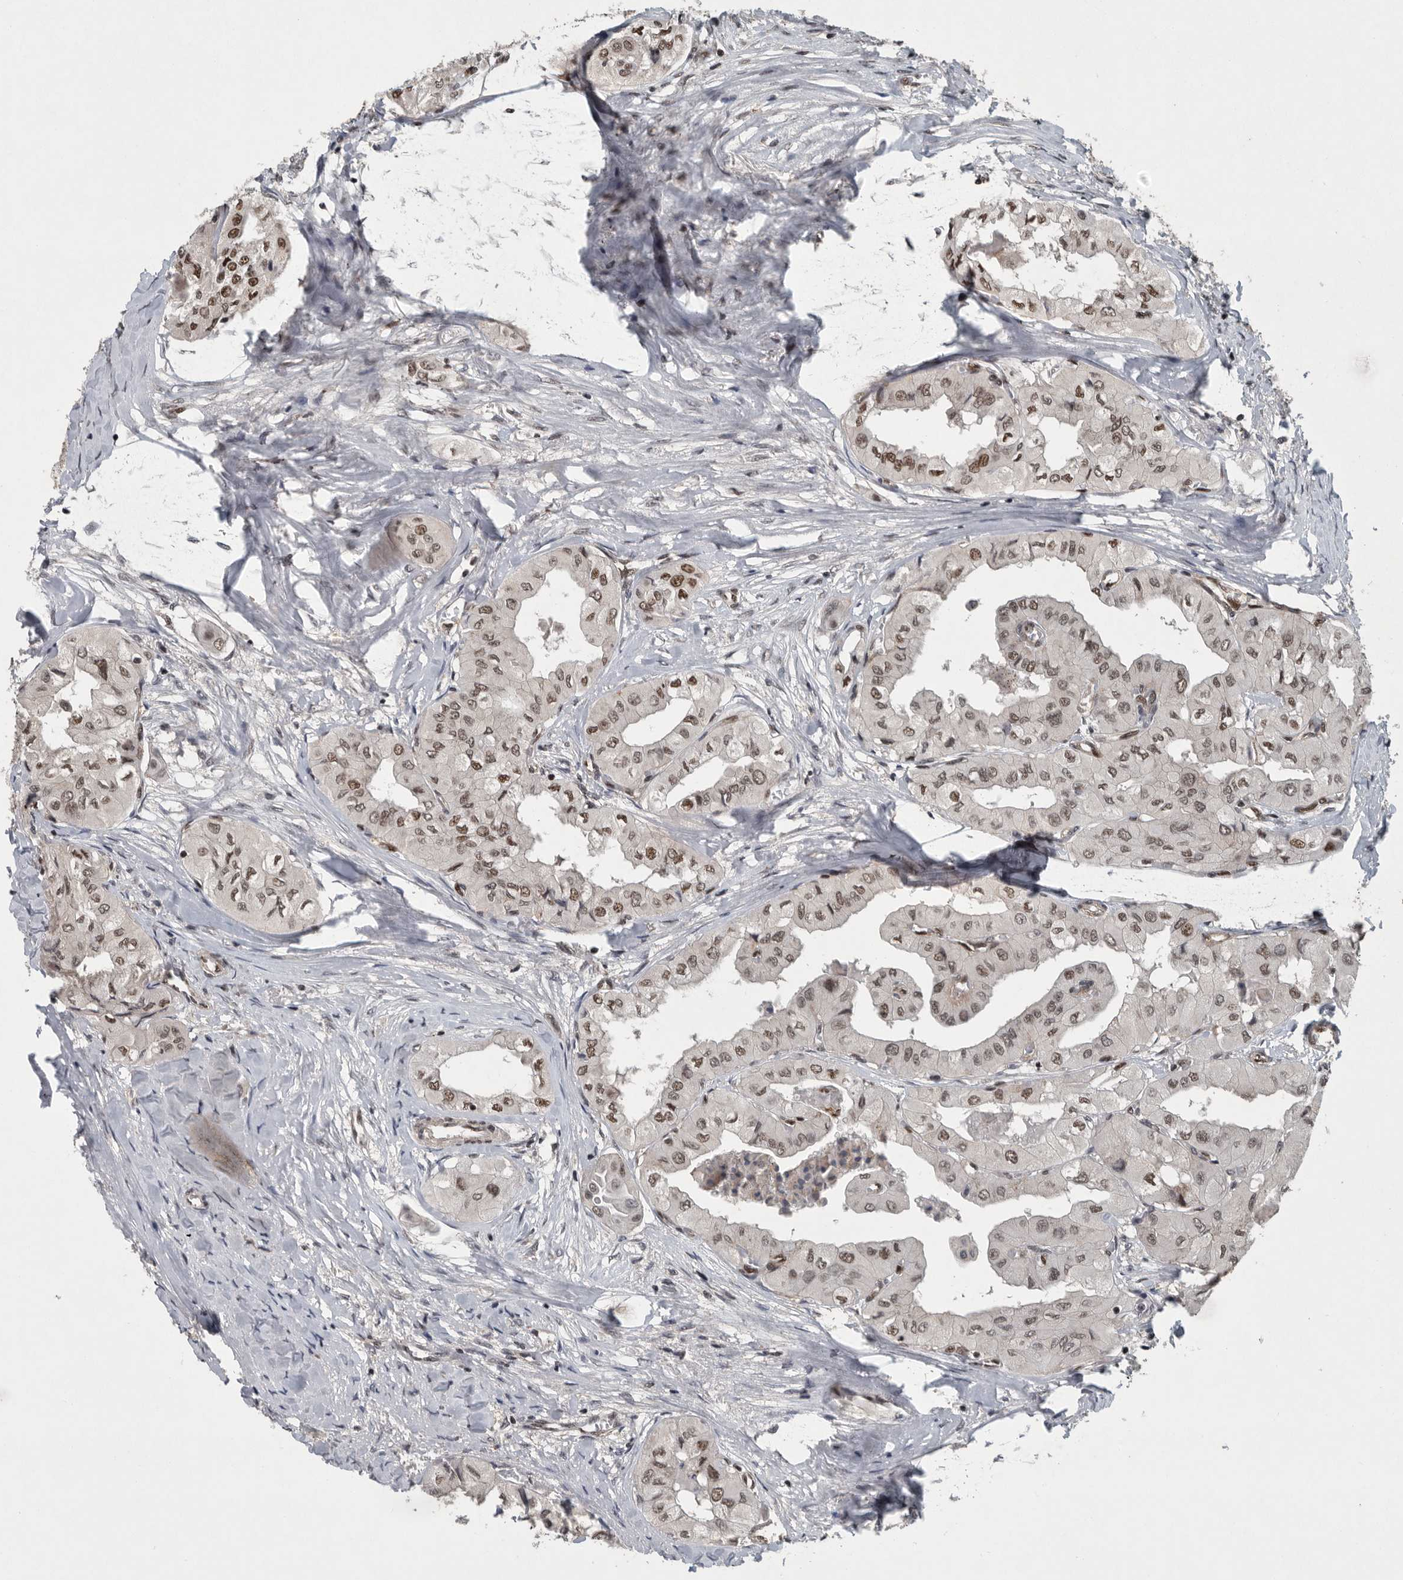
{"staining": {"intensity": "weak", "quantity": ">75%", "location": "nuclear"}, "tissue": "thyroid cancer", "cell_type": "Tumor cells", "image_type": "cancer", "snomed": [{"axis": "morphology", "description": "Papillary adenocarcinoma, NOS"}, {"axis": "topography", "description": "Thyroid gland"}], "caption": "An IHC micrograph of tumor tissue is shown. Protein staining in brown highlights weak nuclear positivity in thyroid papillary adenocarcinoma within tumor cells.", "gene": "SENP7", "patient": {"sex": "female", "age": 59}}